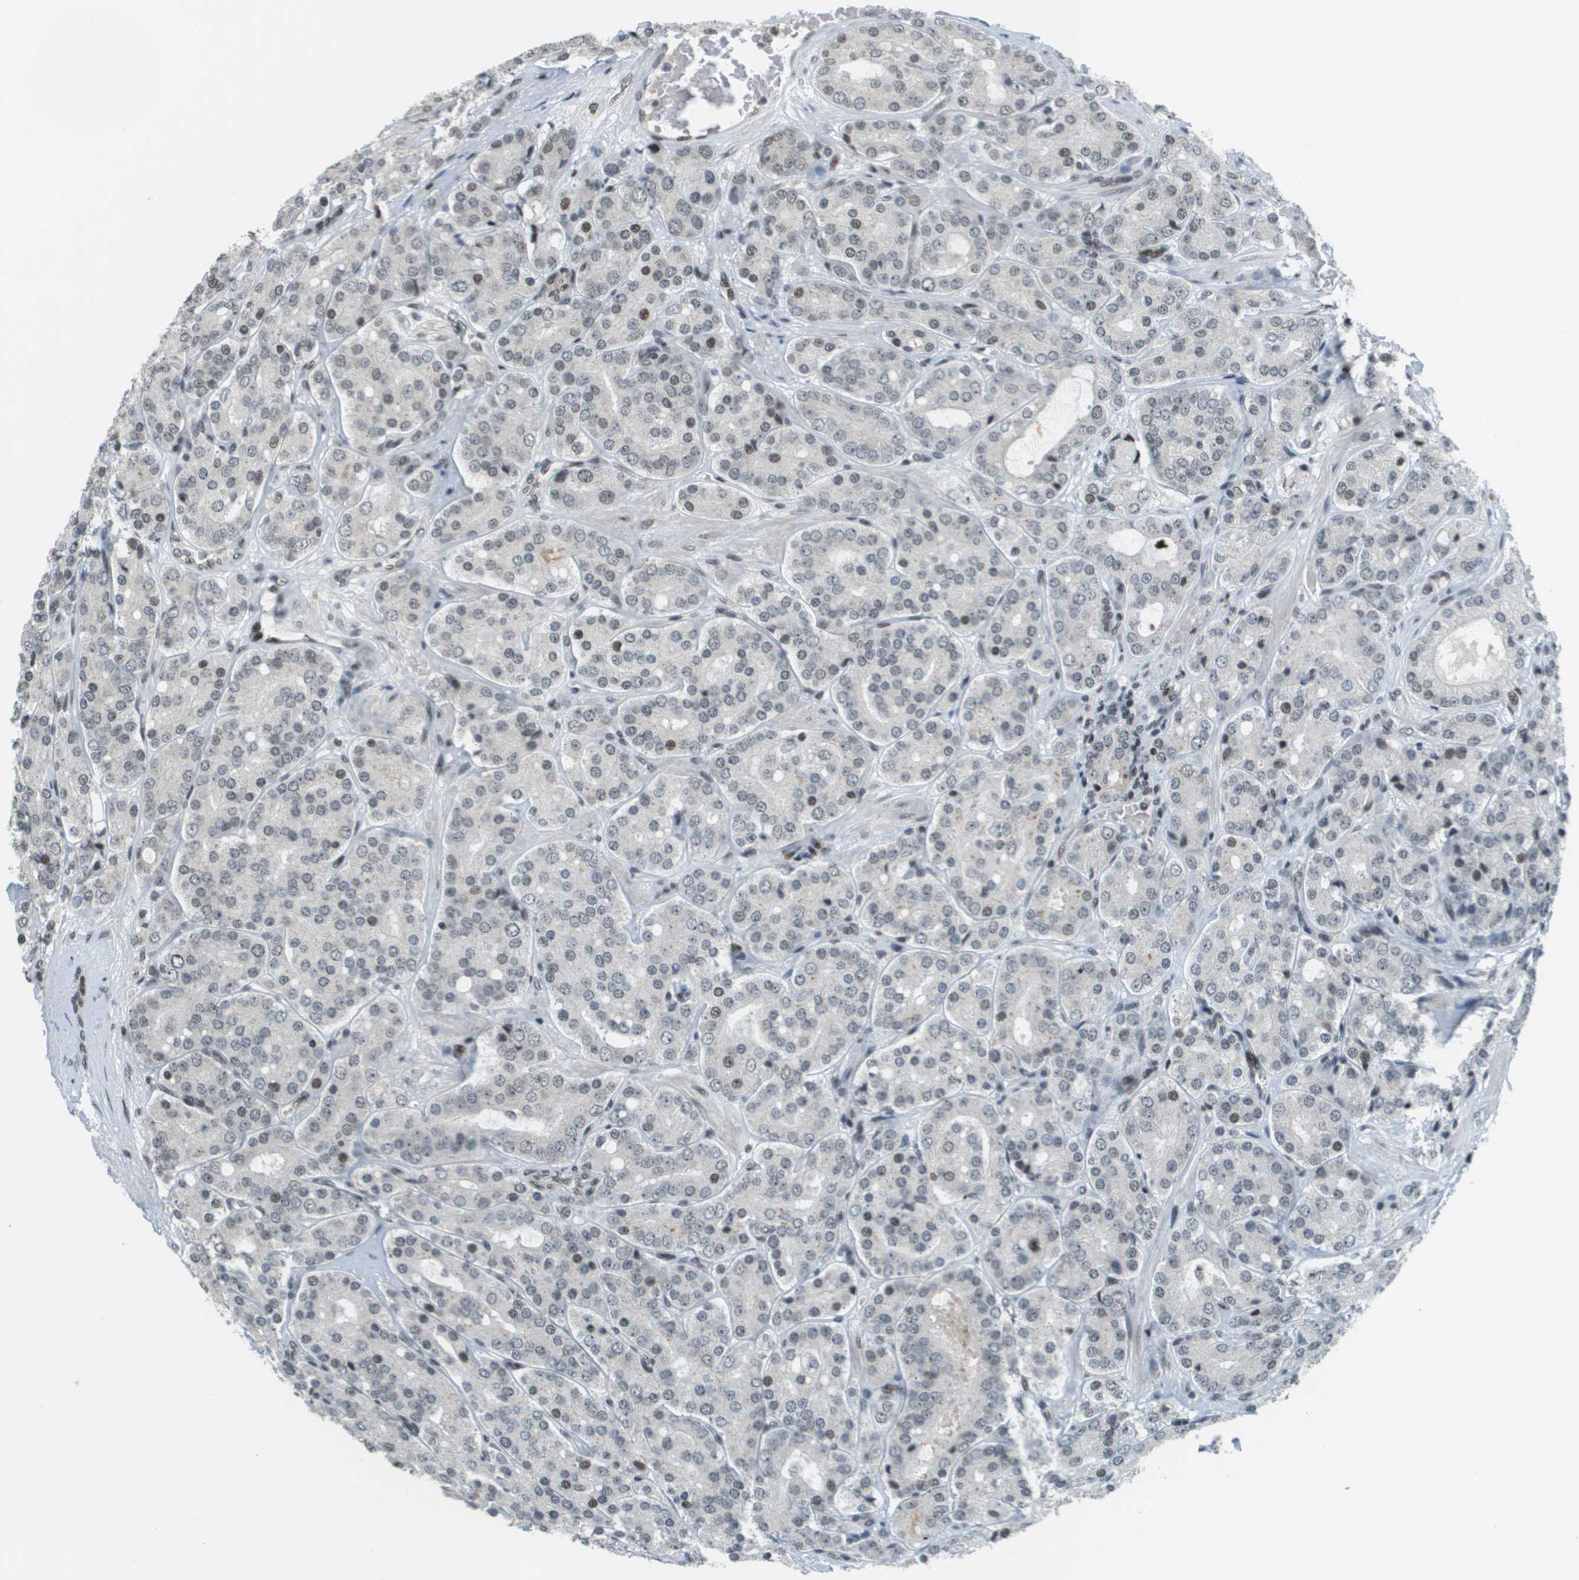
{"staining": {"intensity": "moderate", "quantity": "<25%", "location": "nuclear"}, "tissue": "prostate cancer", "cell_type": "Tumor cells", "image_type": "cancer", "snomed": [{"axis": "morphology", "description": "Adenocarcinoma, High grade"}, {"axis": "topography", "description": "Prostate"}], "caption": "A photomicrograph showing moderate nuclear positivity in about <25% of tumor cells in adenocarcinoma (high-grade) (prostate), as visualized by brown immunohistochemical staining.", "gene": "IRF7", "patient": {"sex": "male", "age": 65}}